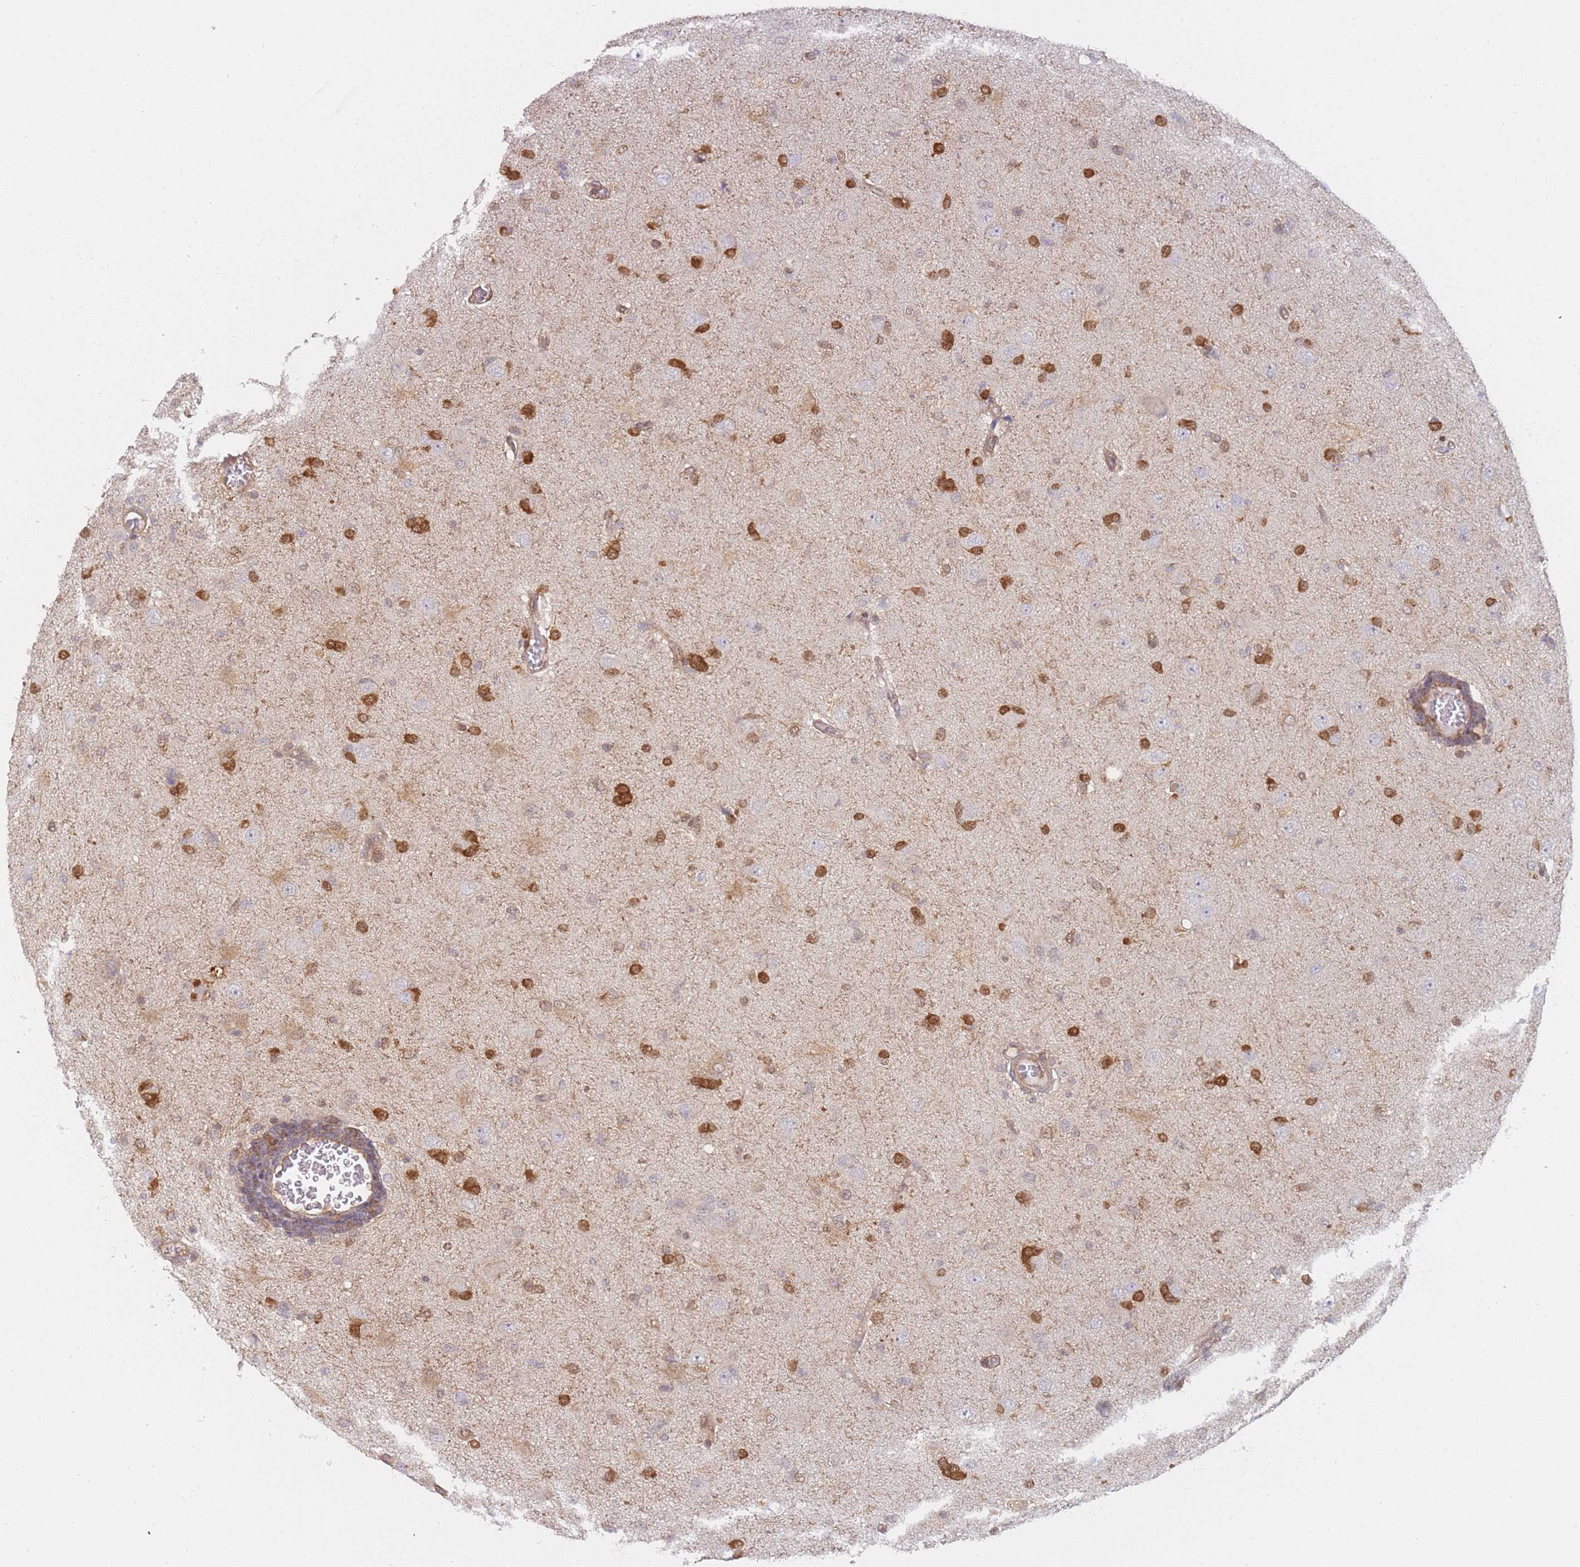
{"staining": {"intensity": "strong", "quantity": "<25%", "location": "cytoplasmic/membranous,nuclear"}, "tissue": "glioma", "cell_type": "Tumor cells", "image_type": "cancer", "snomed": [{"axis": "morphology", "description": "Glioma, malignant, High grade"}, {"axis": "topography", "description": "Brain"}], "caption": "Malignant glioma (high-grade) stained for a protein reveals strong cytoplasmic/membranous and nuclear positivity in tumor cells.", "gene": "MRI1", "patient": {"sex": "female", "age": 57}}